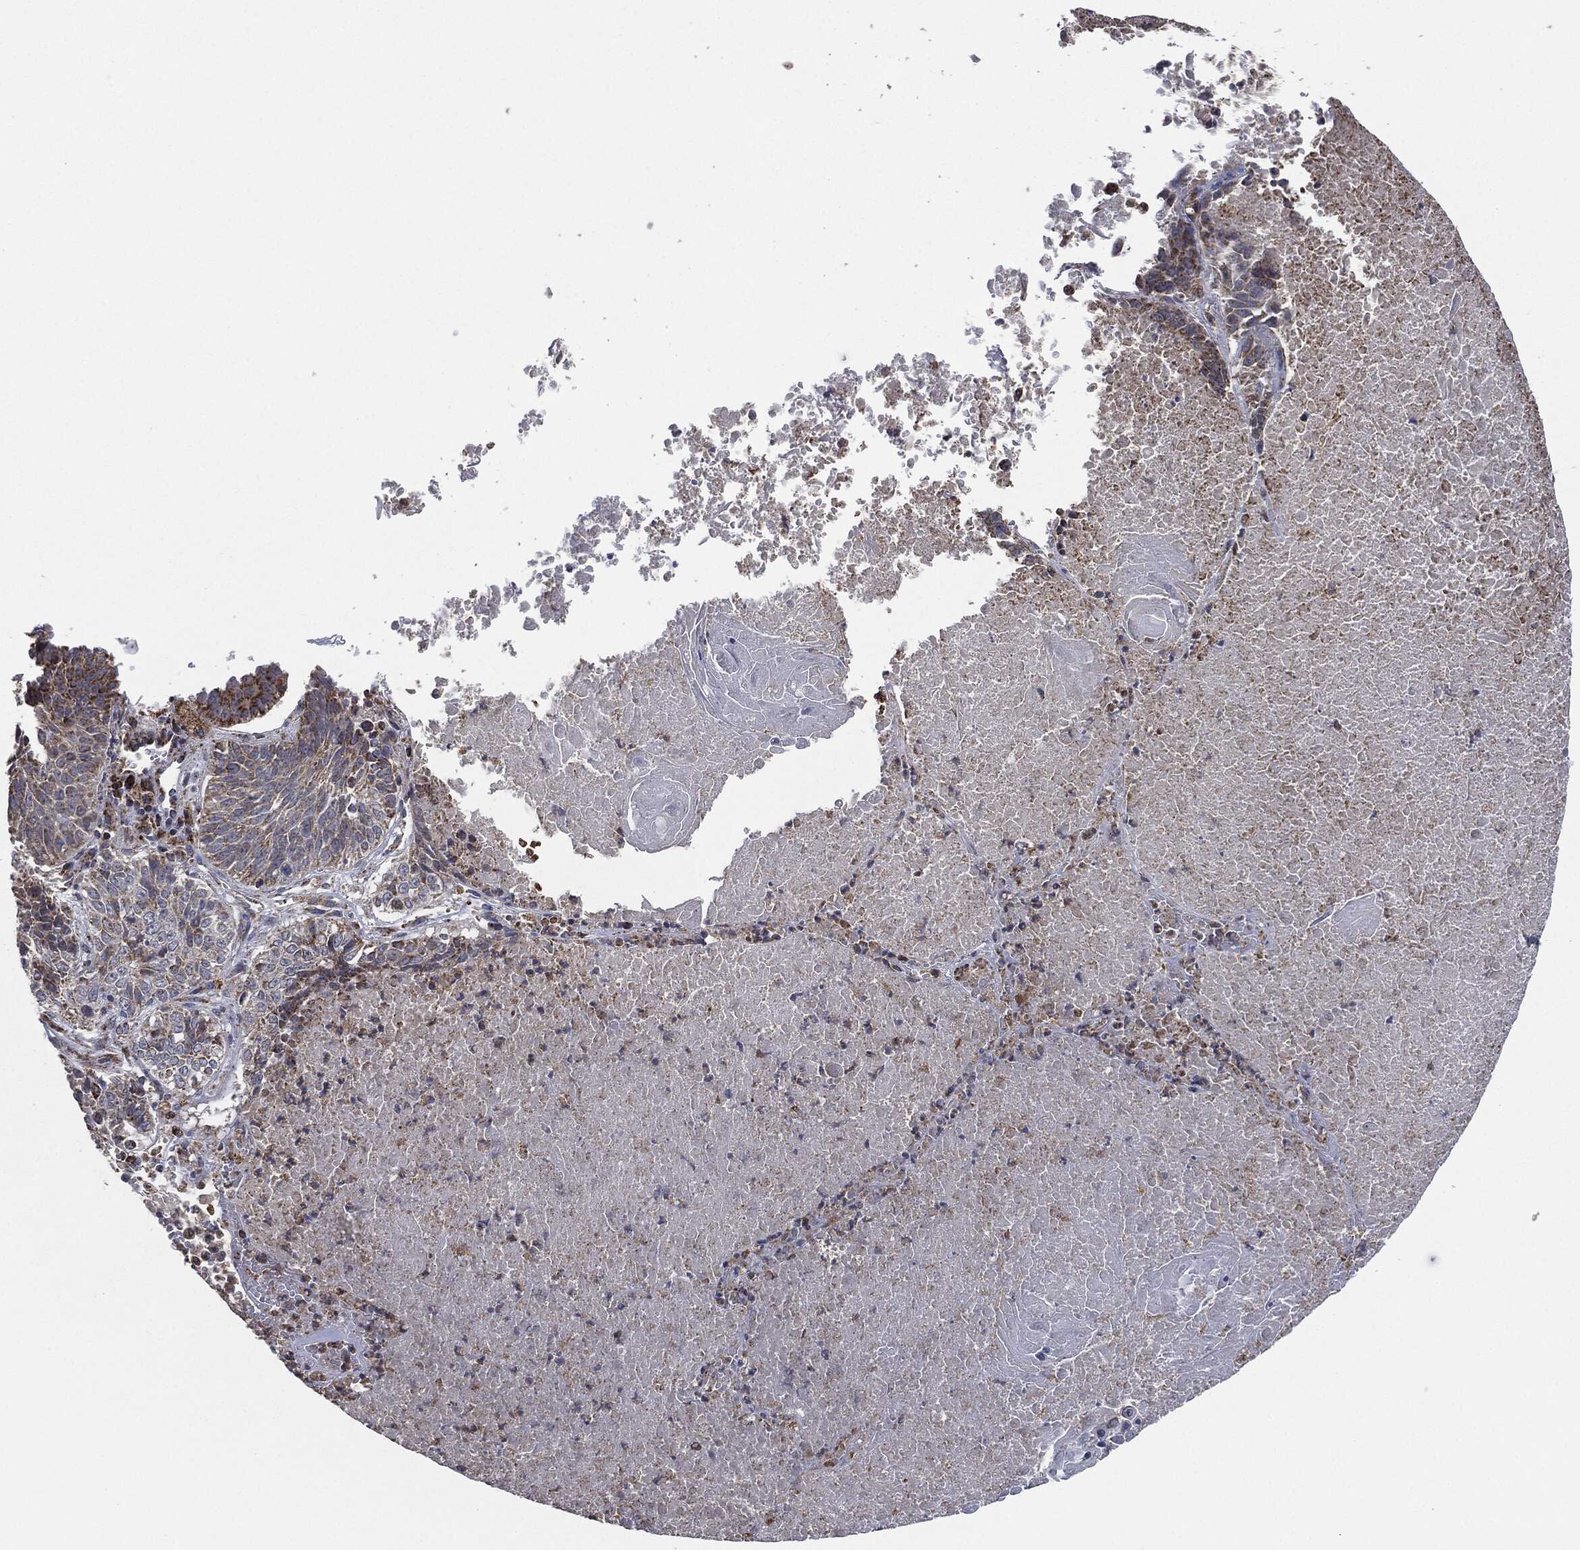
{"staining": {"intensity": "moderate", "quantity": "<25%", "location": "cytoplasmic/membranous"}, "tissue": "lung cancer", "cell_type": "Tumor cells", "image_type": "cancer", "snomed": [{"axis": "morphology", "description": "Squamous cell carcinoma, NOS"}, {"axis": "topography", "description": "Lung"}], "caption": "Immunohistochemical staining of lung cancer (squamous cell carcinoma) reveals low levels of moderate cytoplasmic/membranous expression in about <25% of tumor cells. The protein is stained brown, and the nuclei are stained in blue (DAB IHC with brightfield microscopy, high magnification).", "gene": "NDUFV2", "patient": {"sex": "male", "age": 64}}